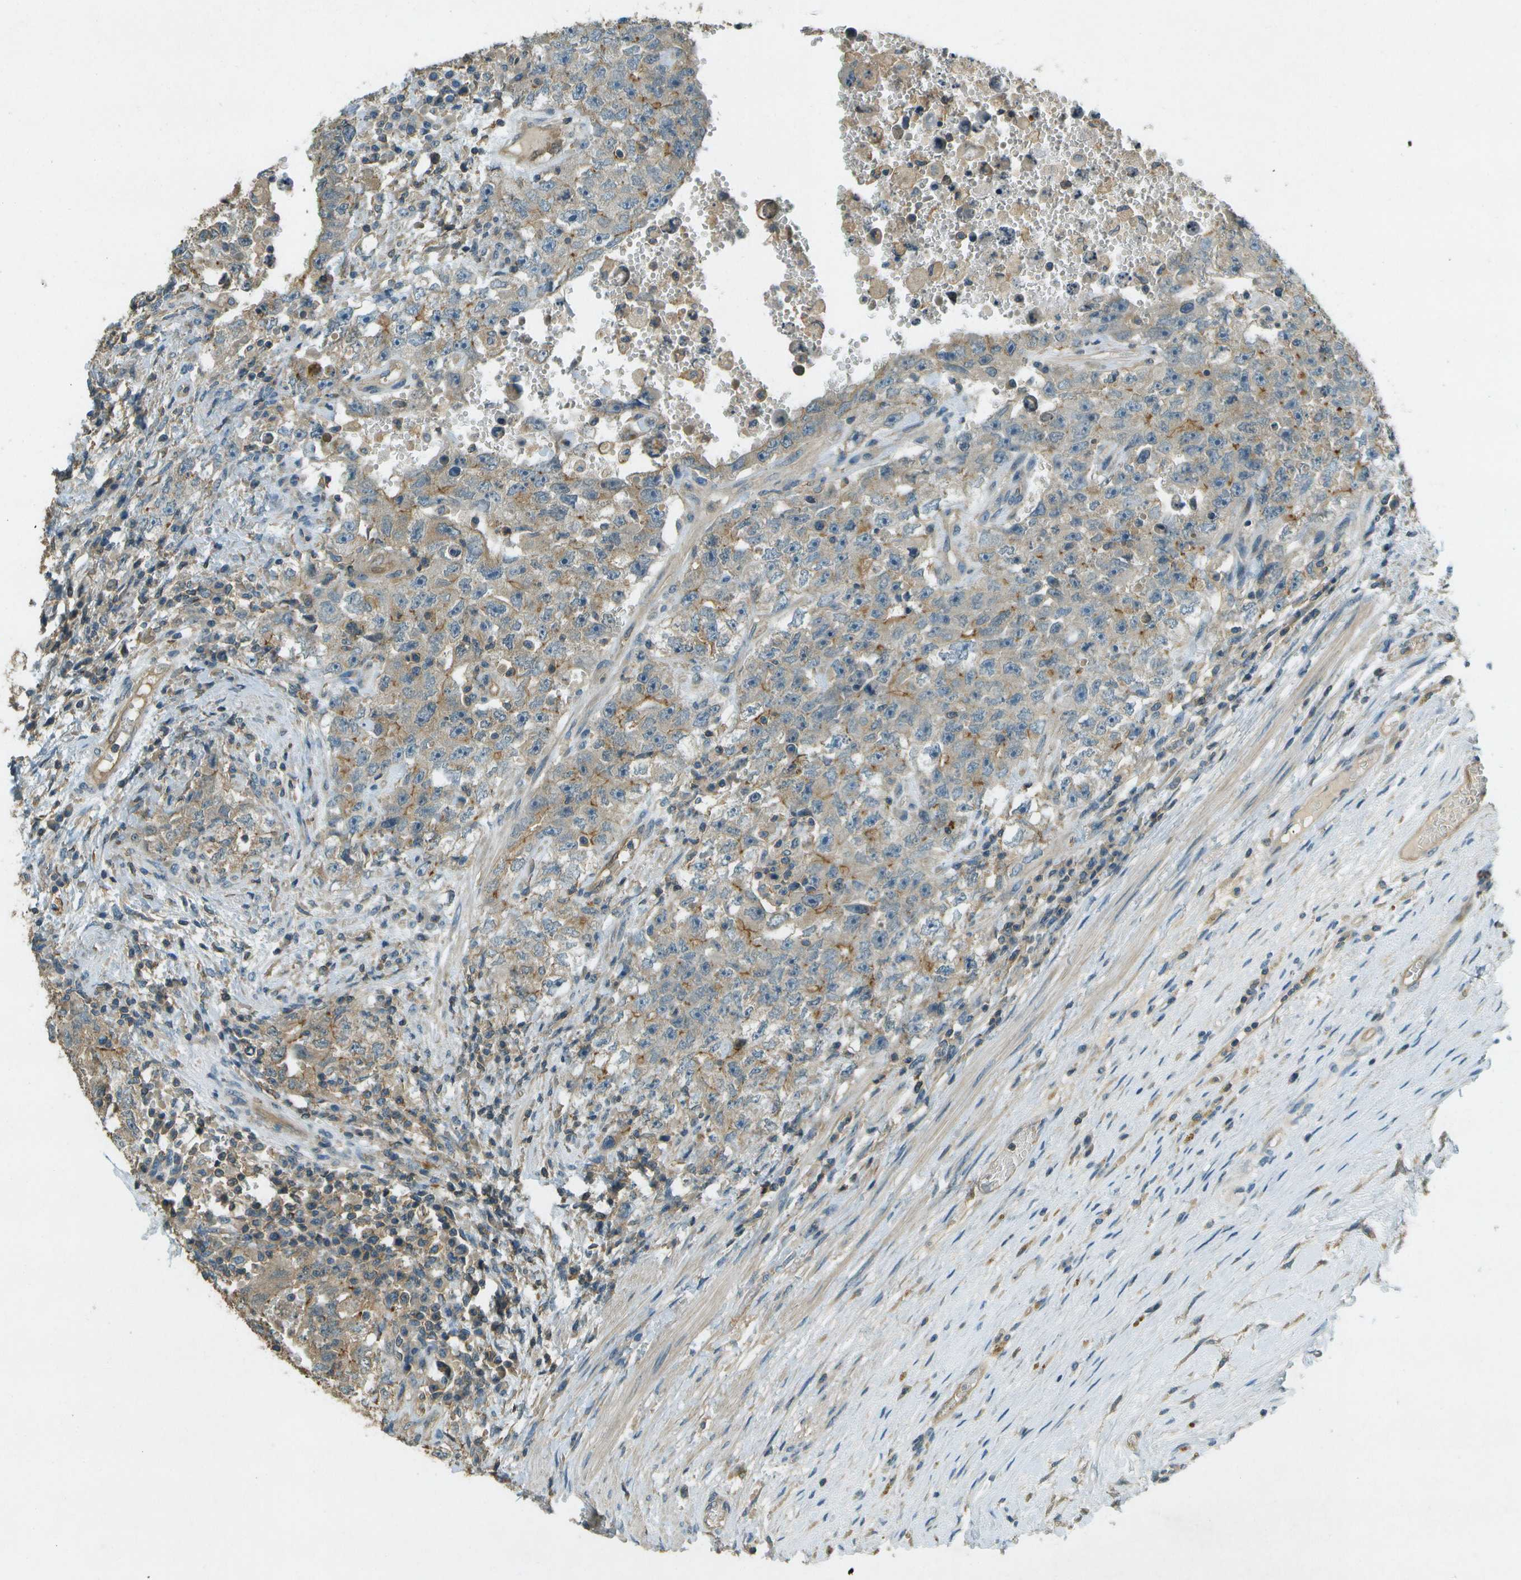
{"staining": {"intensity": "moderate", "quantity": ">75%", "location": "cytoplasmic/membranous"}, "tissue": "testis cancer", "cell_type": "Tumor cells", "image_type": "cancer", "snomed": [{"axis": "morphology", "description": "Carcinoma, Embryonal, NOS"}, {"axis": "topography", "description": "Testis"}], "caption": "This is an image of IHC staining of testis embryonal carcinoma, which shows moderate expression in the cytoplasmic/membranous of tumor cells.", "gene": "NUDT4", "patient": {"sex": "male", "age": 26}}